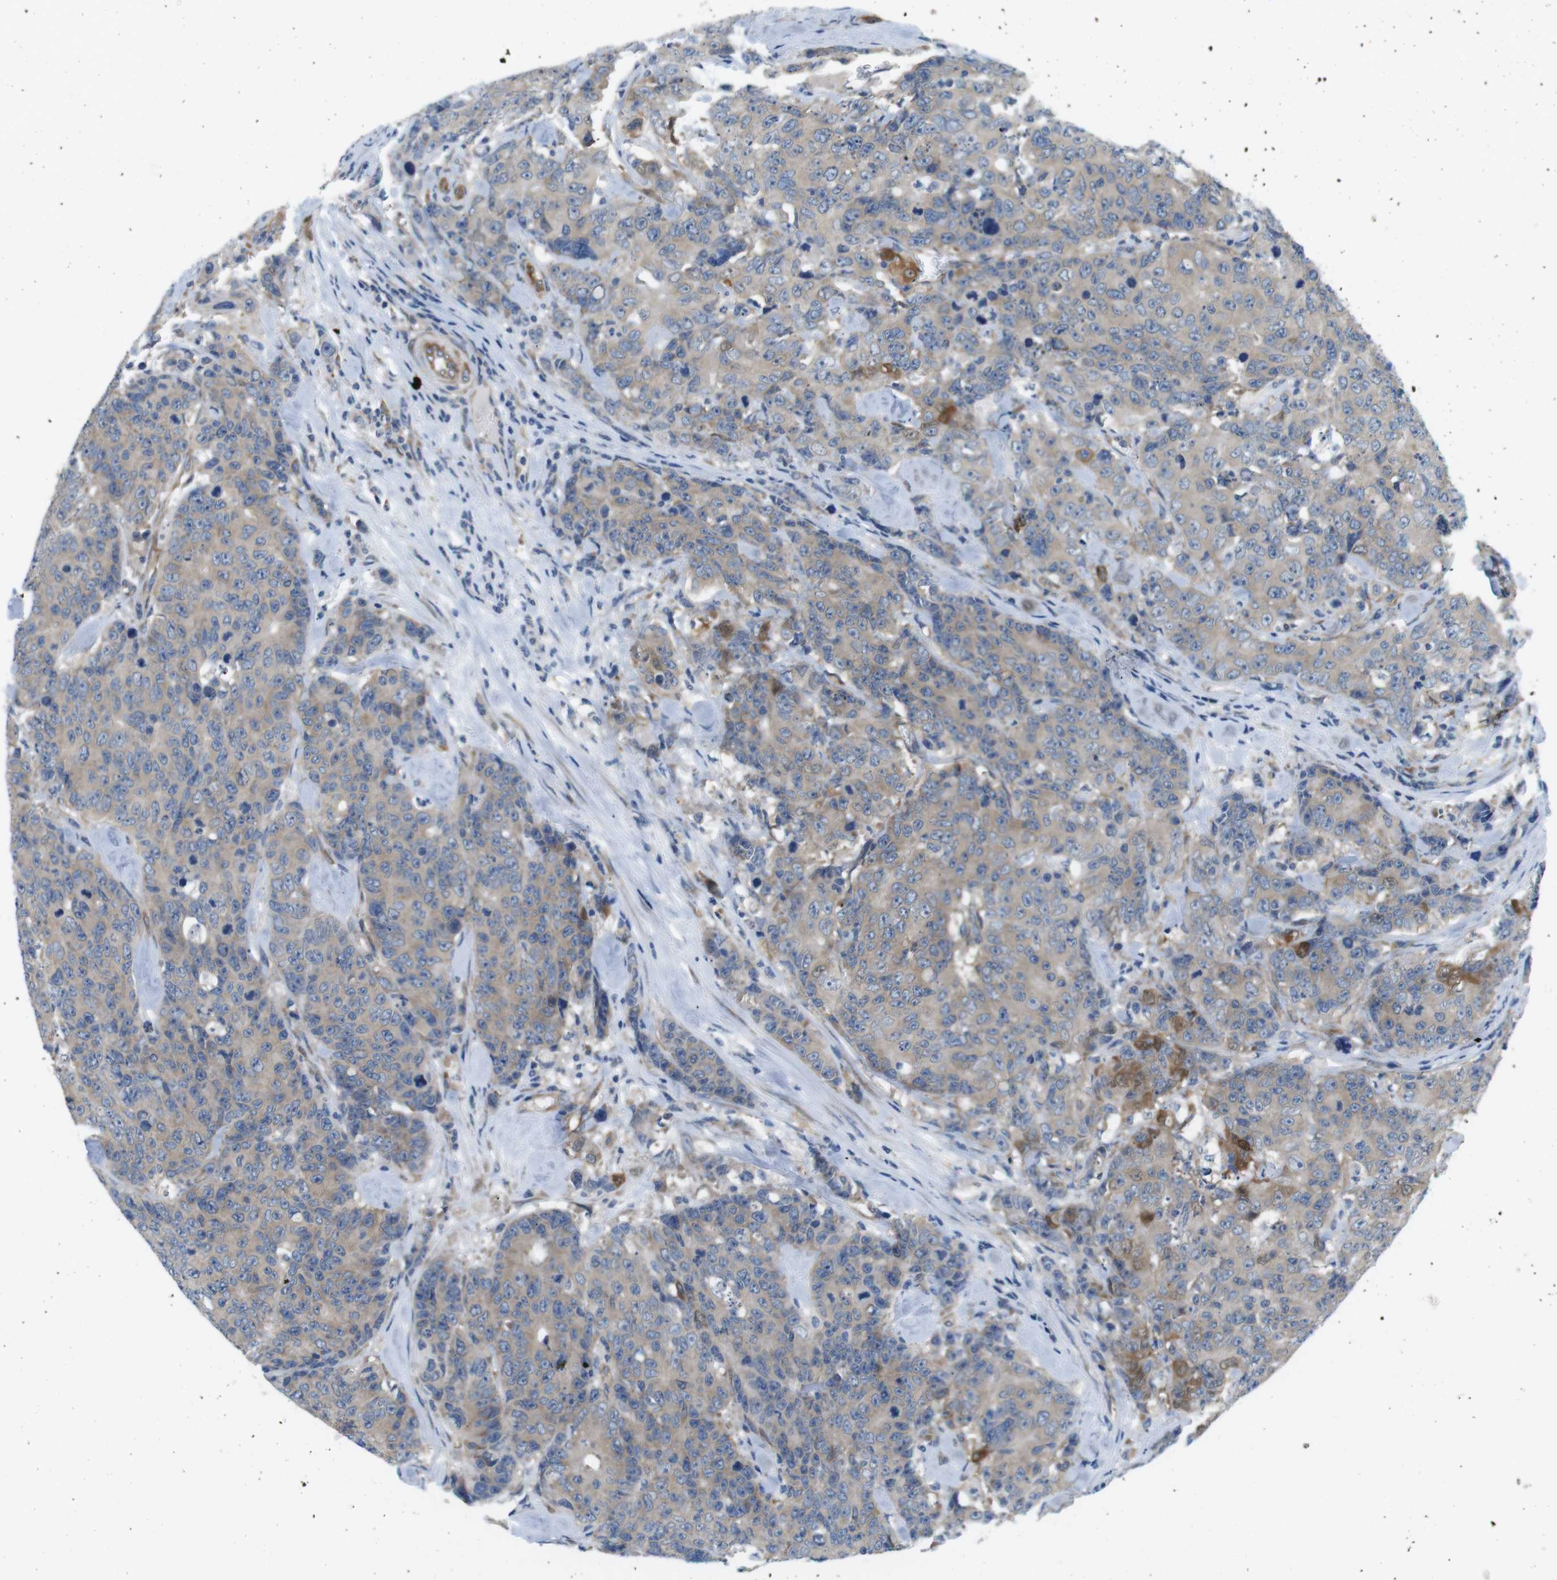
{"staining": {"intensity": "moderate", "quantity": ">75%", "location": "cytoplasmic/membranous"}, "tissue": "colorectal cancer", "cell_type": "Tumor cells", "image_type": "cancer", "snomed": [{"axis": "morphology", "description": "Adenocarcinoma, NOS"}, {"axis": "topography", "description": "Colon"}], "caption": "This histopathology image reveals IHC staining of colorectal cancer (adenocarcinoma), with medium moderate cytoplasmic/membranous staining in about >75% of tumor cells.", "gene": "DCLK1", "patient": {"sex": "female", "age": 86}}